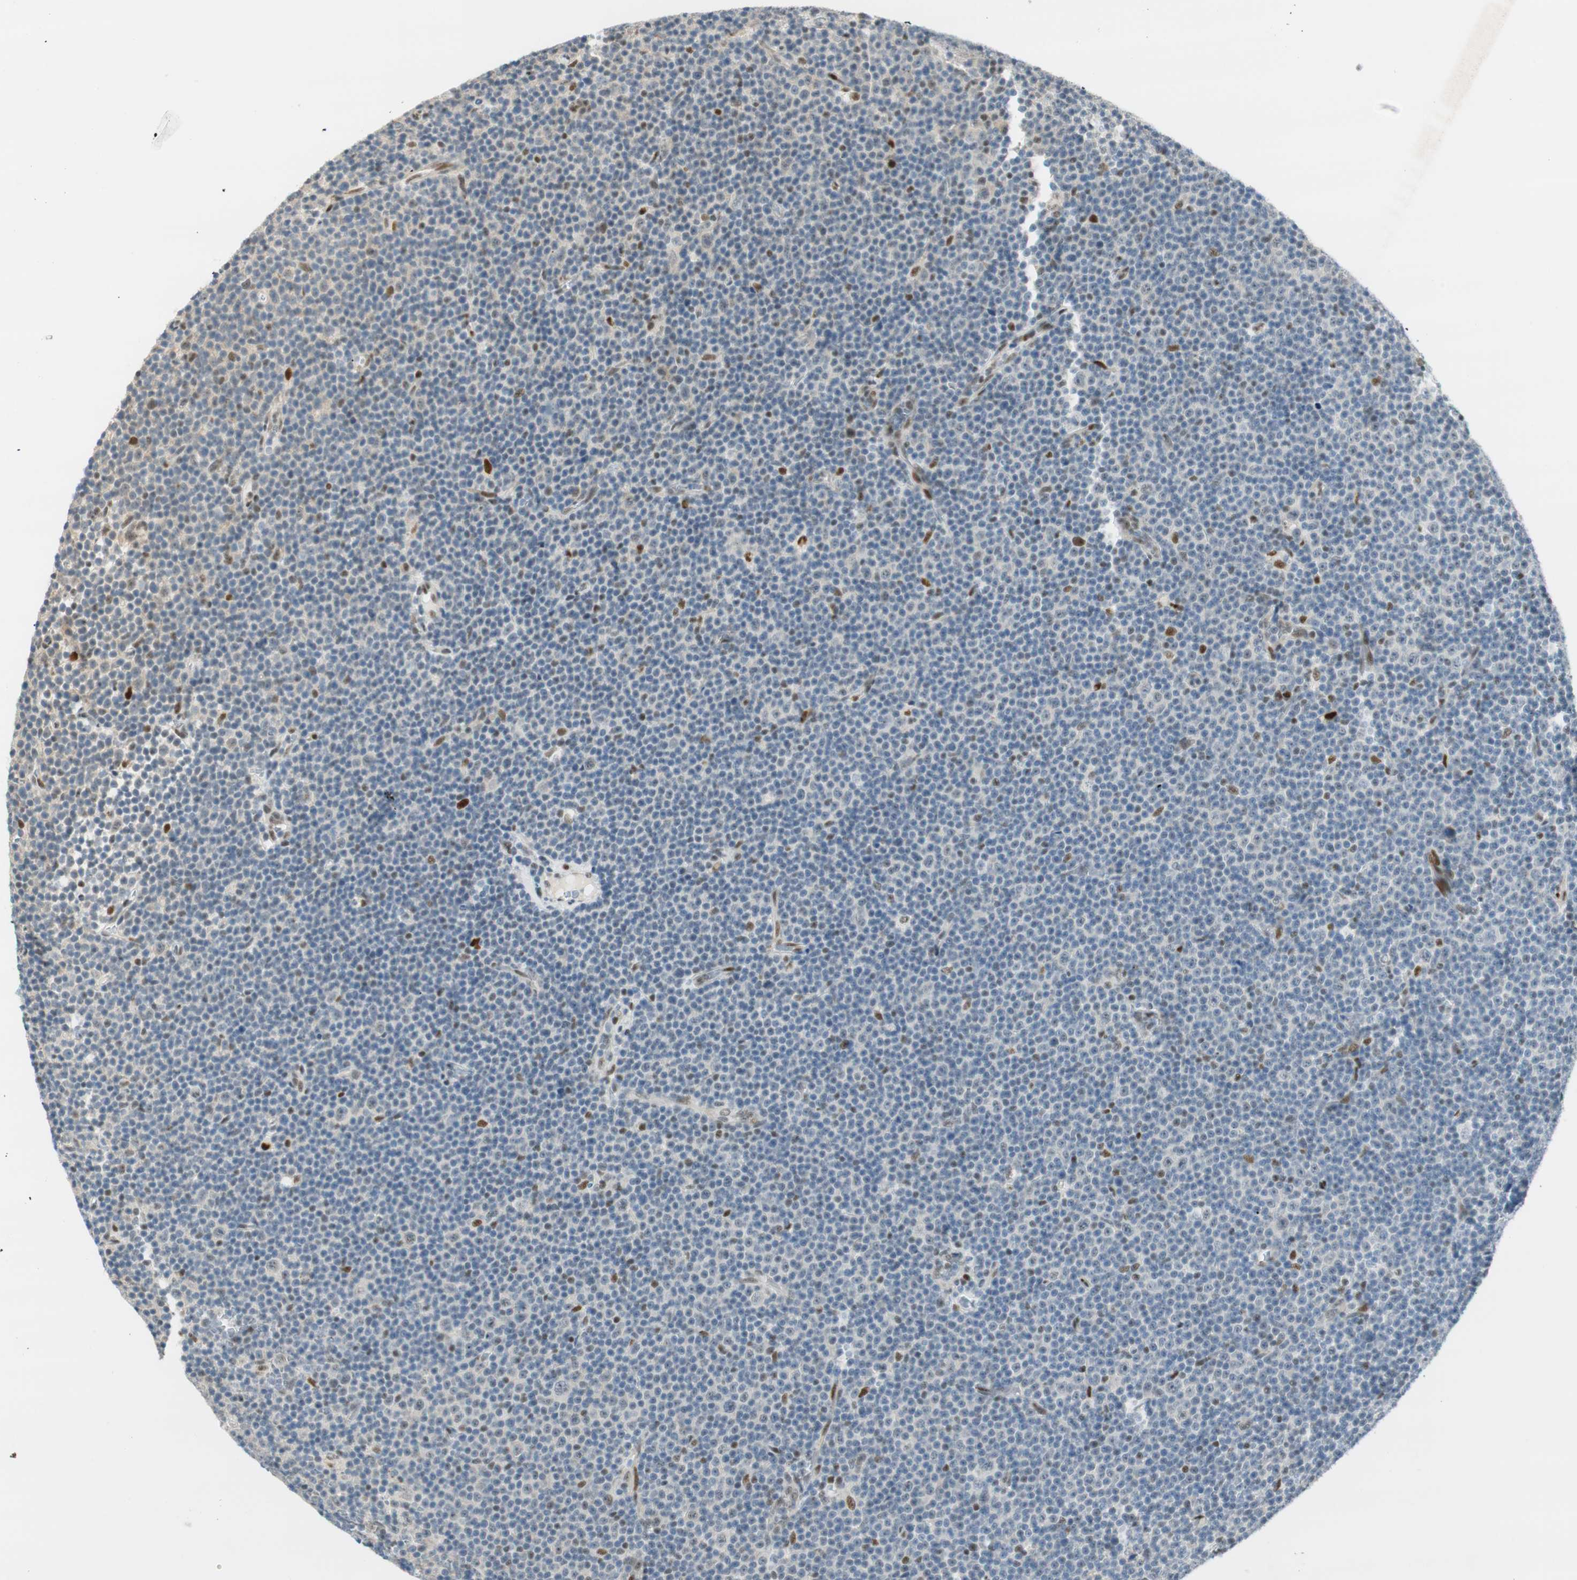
{"staining": {"intensity": "negative", "quantity": "none", "location": "none"}, "tissue": "lymphoma", "cell_type": "Tumor cells", "image_type": "cancer", "snomed": [{"axis": "morphology", "description": "Malignant lymphoma, non-Hodgkin's type, Low grade"}, {"axis": "topography", "description": "Lymph node"}], "caption": "An immunohistochemistry photomicrograph of malignant lymphoma, non-Hodgkin's type (low-grade) is shown. There is no staining in tumor cells of malignant lymphoma, non-Hodgkin's type (low-grade).", "gene": "MSX2", "patient": {"sex": "female", "age": 67}}